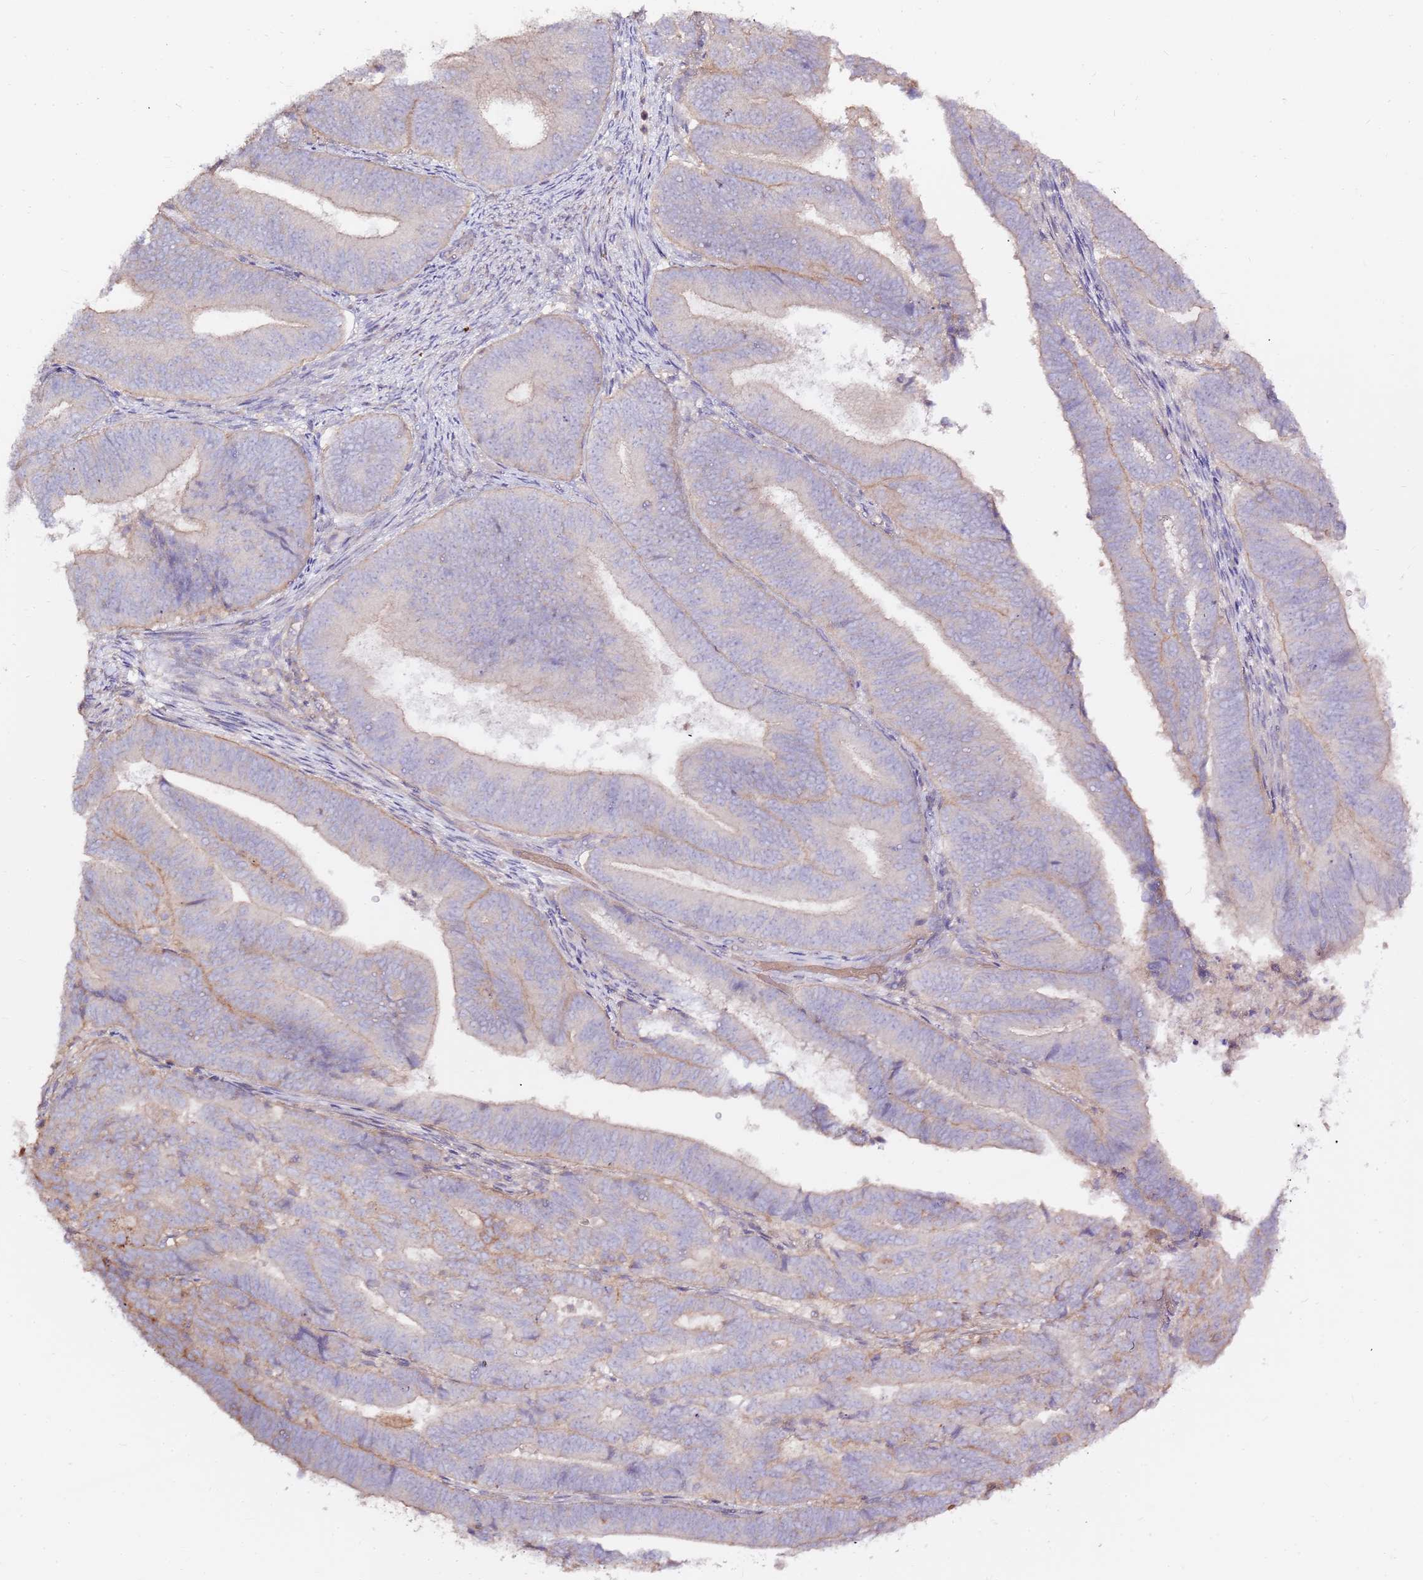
{"staining": {"intensity": "weak", "quantity": "<25%", "location": "cytoplasmic/membranous"}, "tissue": "endometrial cancer", "cell_type": "Tumor cells", "image_type": "cancer", "snomed": [{"axis": "morphology", "description": "Adenocarcinoma, NOS"}, {"axis": "topography", "description": "Endometrium"}], "caption": "This is an immunohistochemistry (IHC) micrograph of endometrial cancer. There is no positivity in tumor cells.", "gene": "EVA1B", "patient": {"sex": "female", "age": 70}}